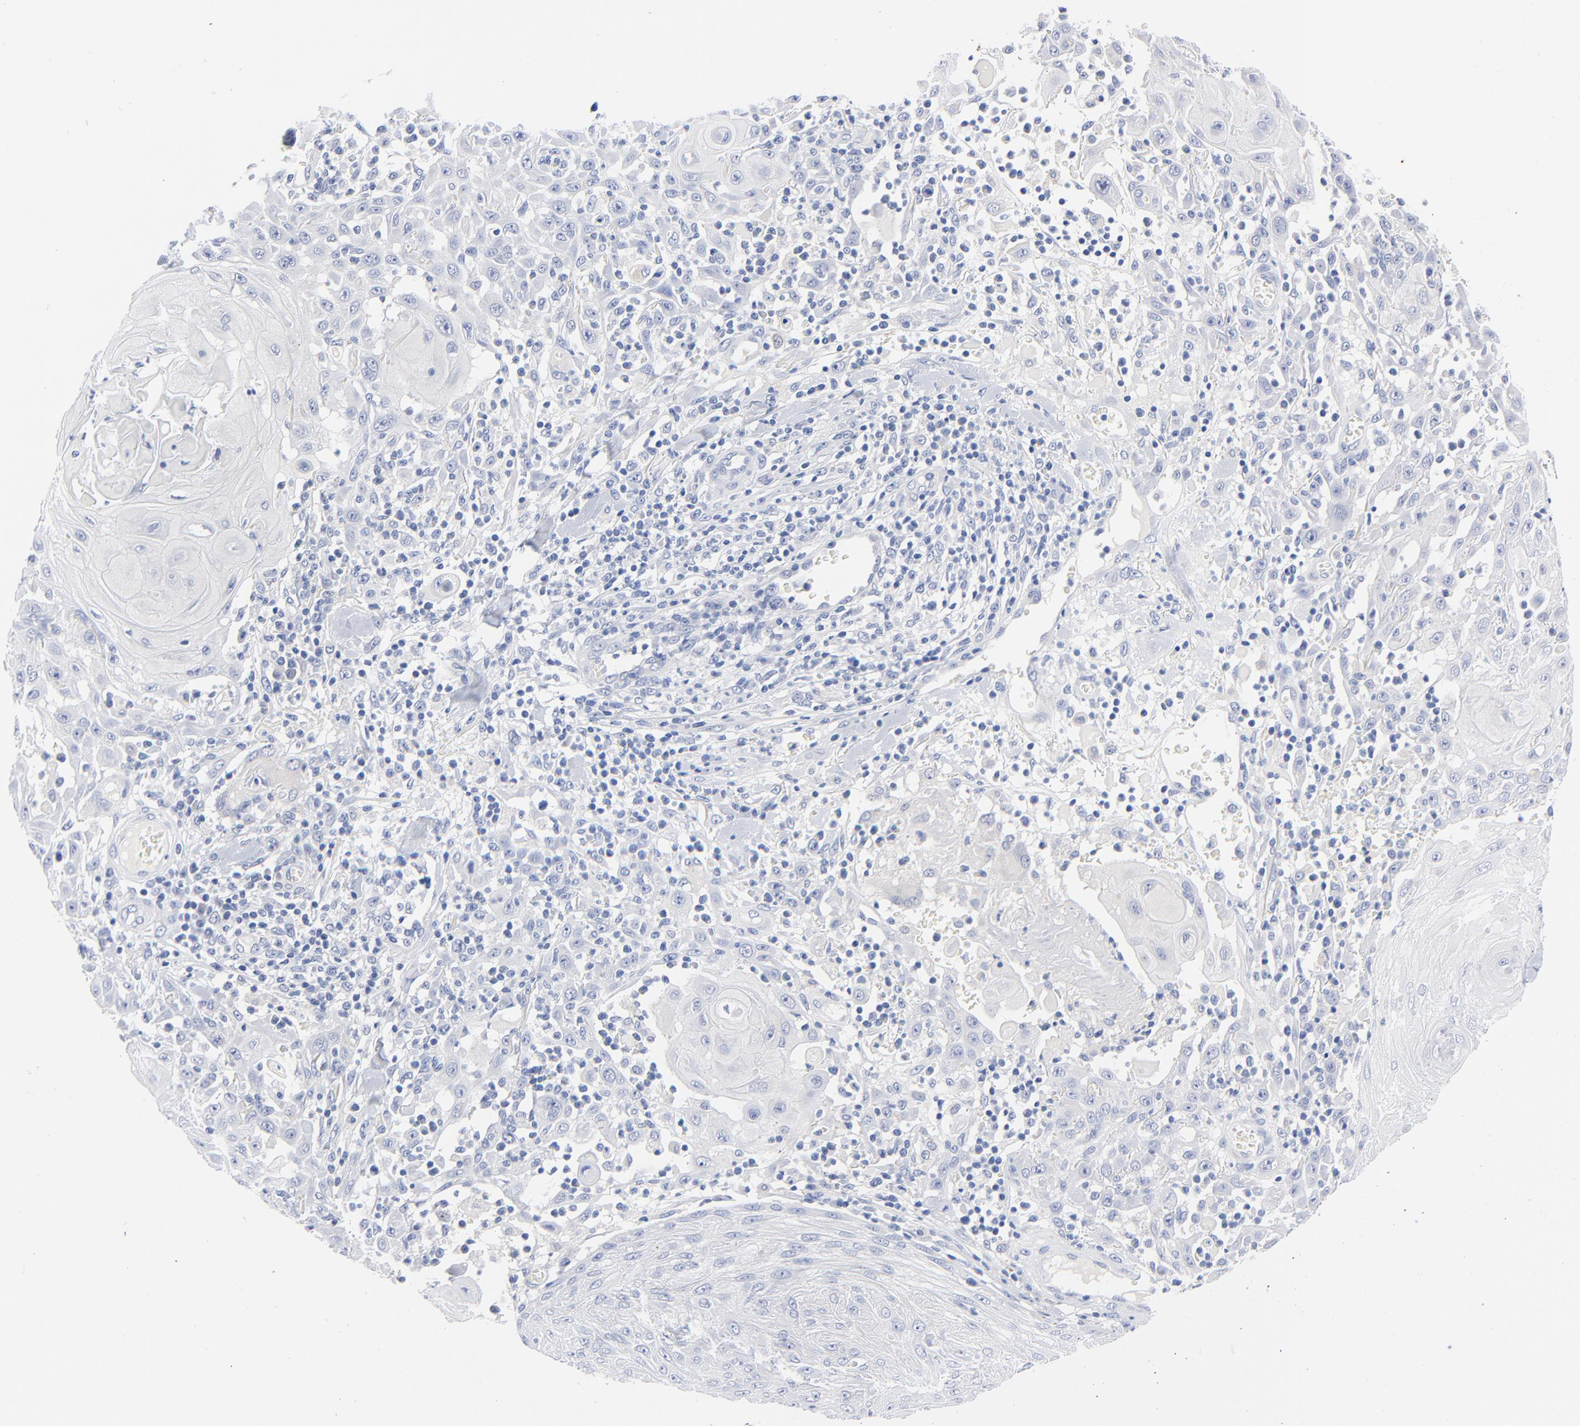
{"staining": {"intensity": "negative", "quantity": "none", "location": "none"}, "tissue": "skin cancer", "cell_type": "Tumor cells", "image_type": "cancer", "snomed": [{"axis": "morphology", "description": "Squamous cell carcinoma, NOS"}, {"axis": "topography", "description": "Skin"}], "caption": "Image shows no protein expression in tumor cells of skin cancer tissue.", "gene": "CLEC4G", "patient": {"sex": "male", "age": 24}}